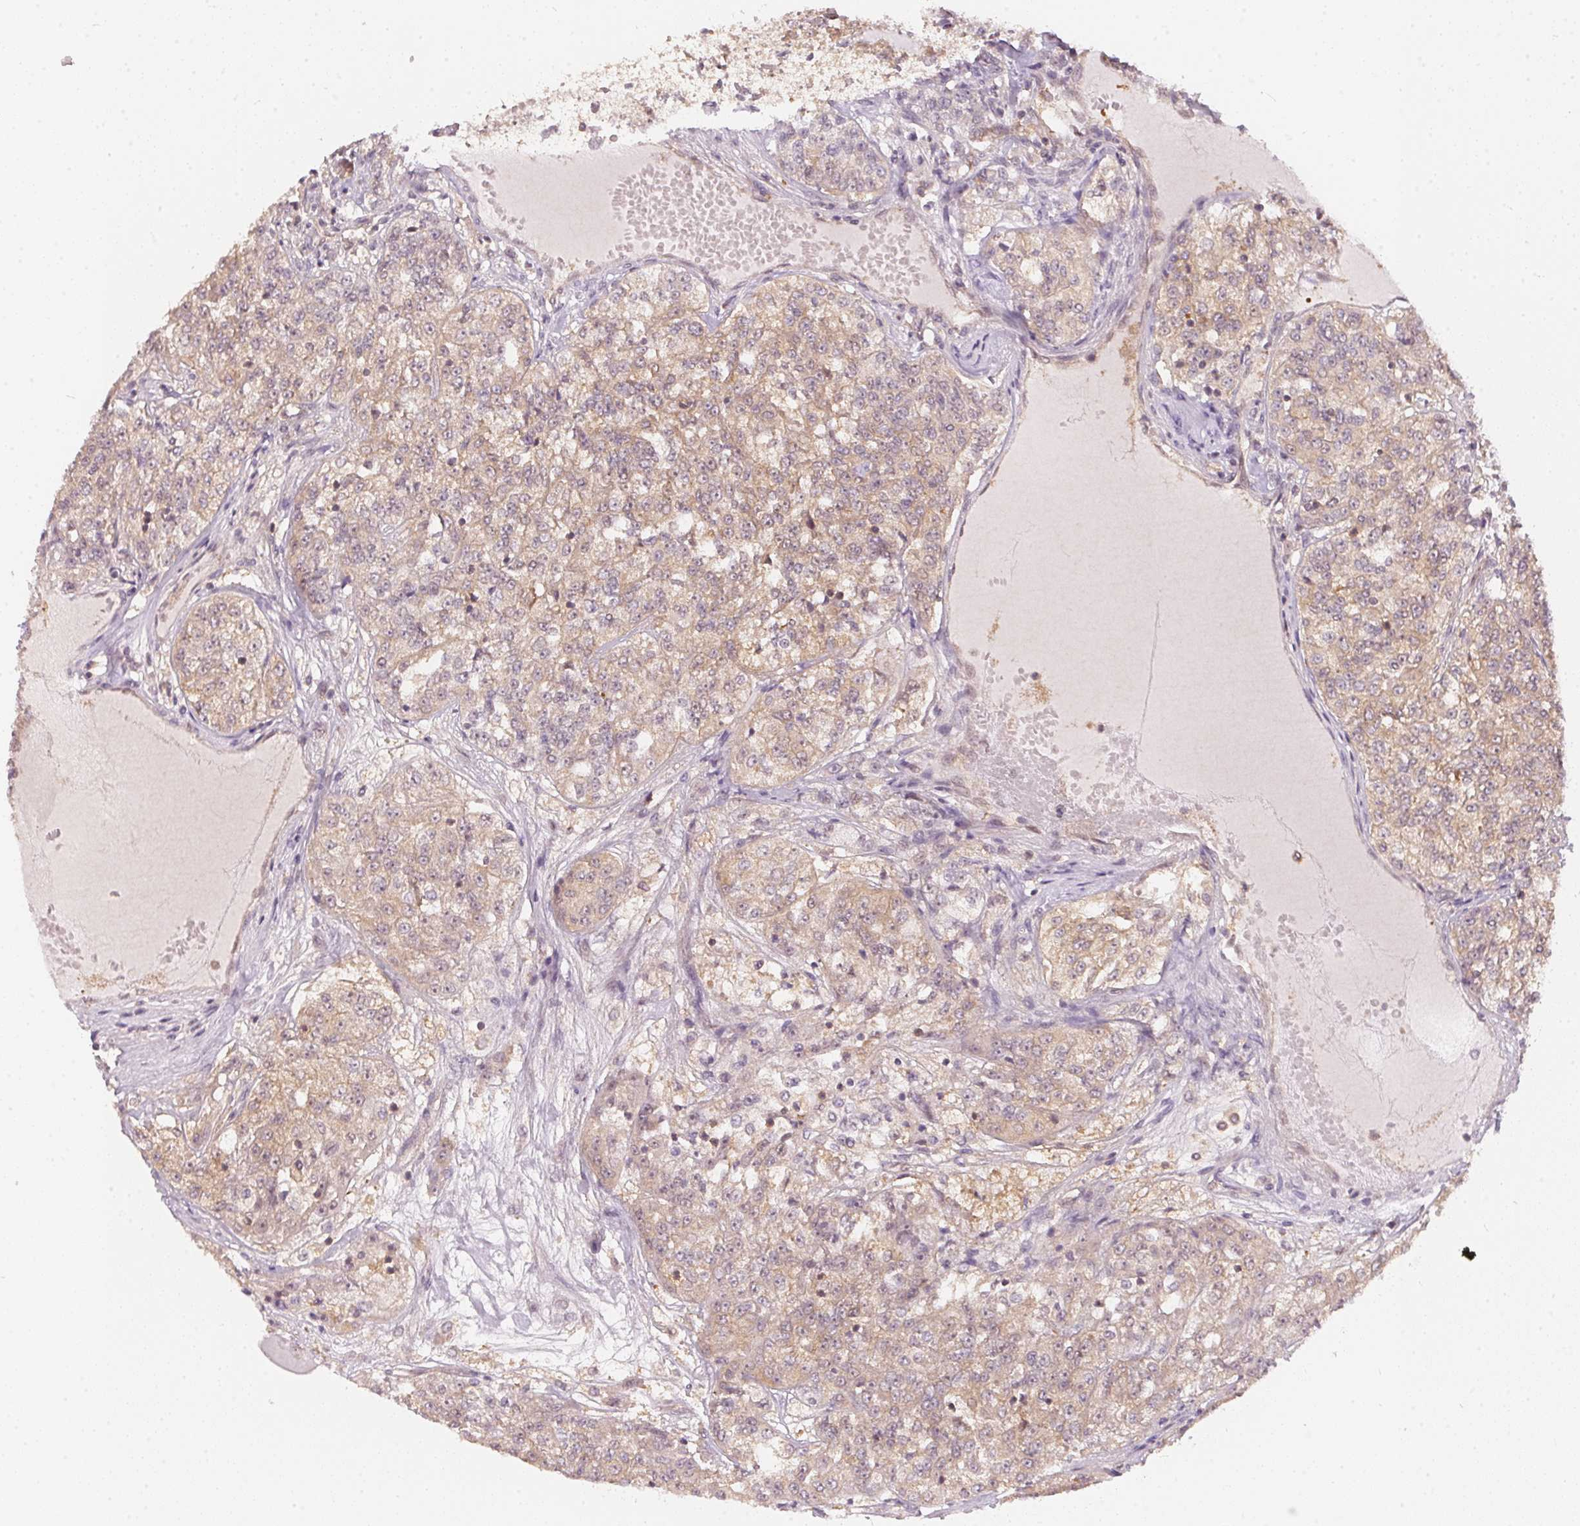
{"staining": {"intensity": "moderate", "quantity": ">75%", "location": "cytoplasmic/membranous"}, "tissue": "renal cancer", "cell_type": "Tumor cells", "image_type": "cancer", "snomed": [{"axis": "morphology", "description": "Adenocarcinoma, NOS"}, {"axis": "topography", "description": "Kidney"}], "caption": "The image displays immunohistochemical staining of renal cancer (adenocarcinoma). There is moderate cytoplasmic/membranous staining is present in about >75% of tumor cells.", "gene": "BLMH", "patient": {"sex": "female", "age": 63}}